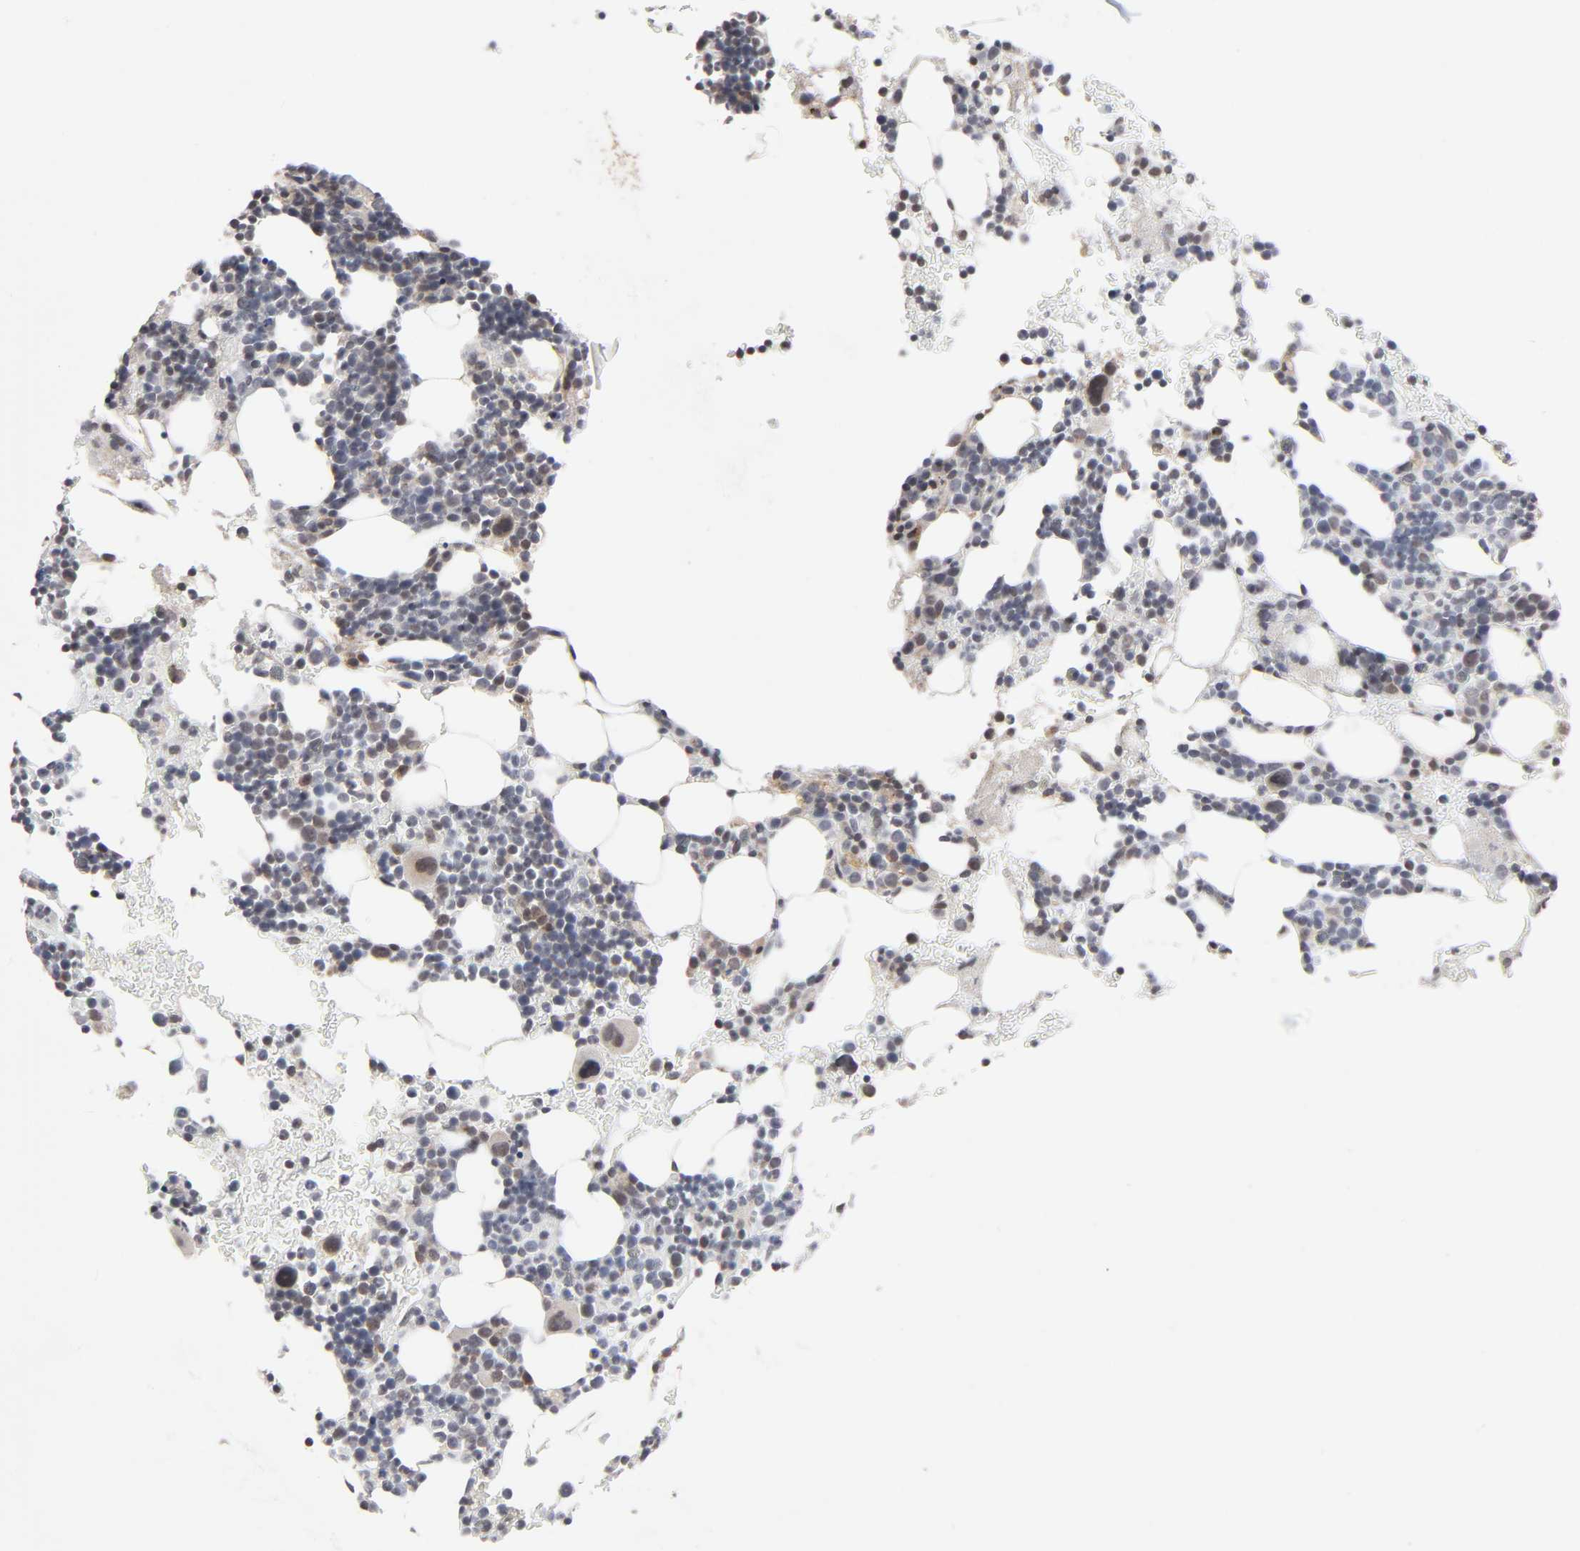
{"staining": {"intensity": "weak", "quantity": "<25%", "location": "nuclear"}, "tissue": "bone marrow", "cell_type": "Hematopoietic cells", "image_type": "normal", "snomed": [{"axis": "morphology", "description": "Normal tissue, NOS"}, {"axis": "topography", "description": "Bone marrow"}], "caption": "A high-resolution micrograph shows immunohistochemistry (IHC) staining of normal bone marrow, which displays no significant expression in hematopoietic cells. (Brightfield microscopy of DAB (3,3'-diaminobenzidine) IHC at high magnification).", "gene": "AUH", "patient": {"sex": "male", "age": 17}}